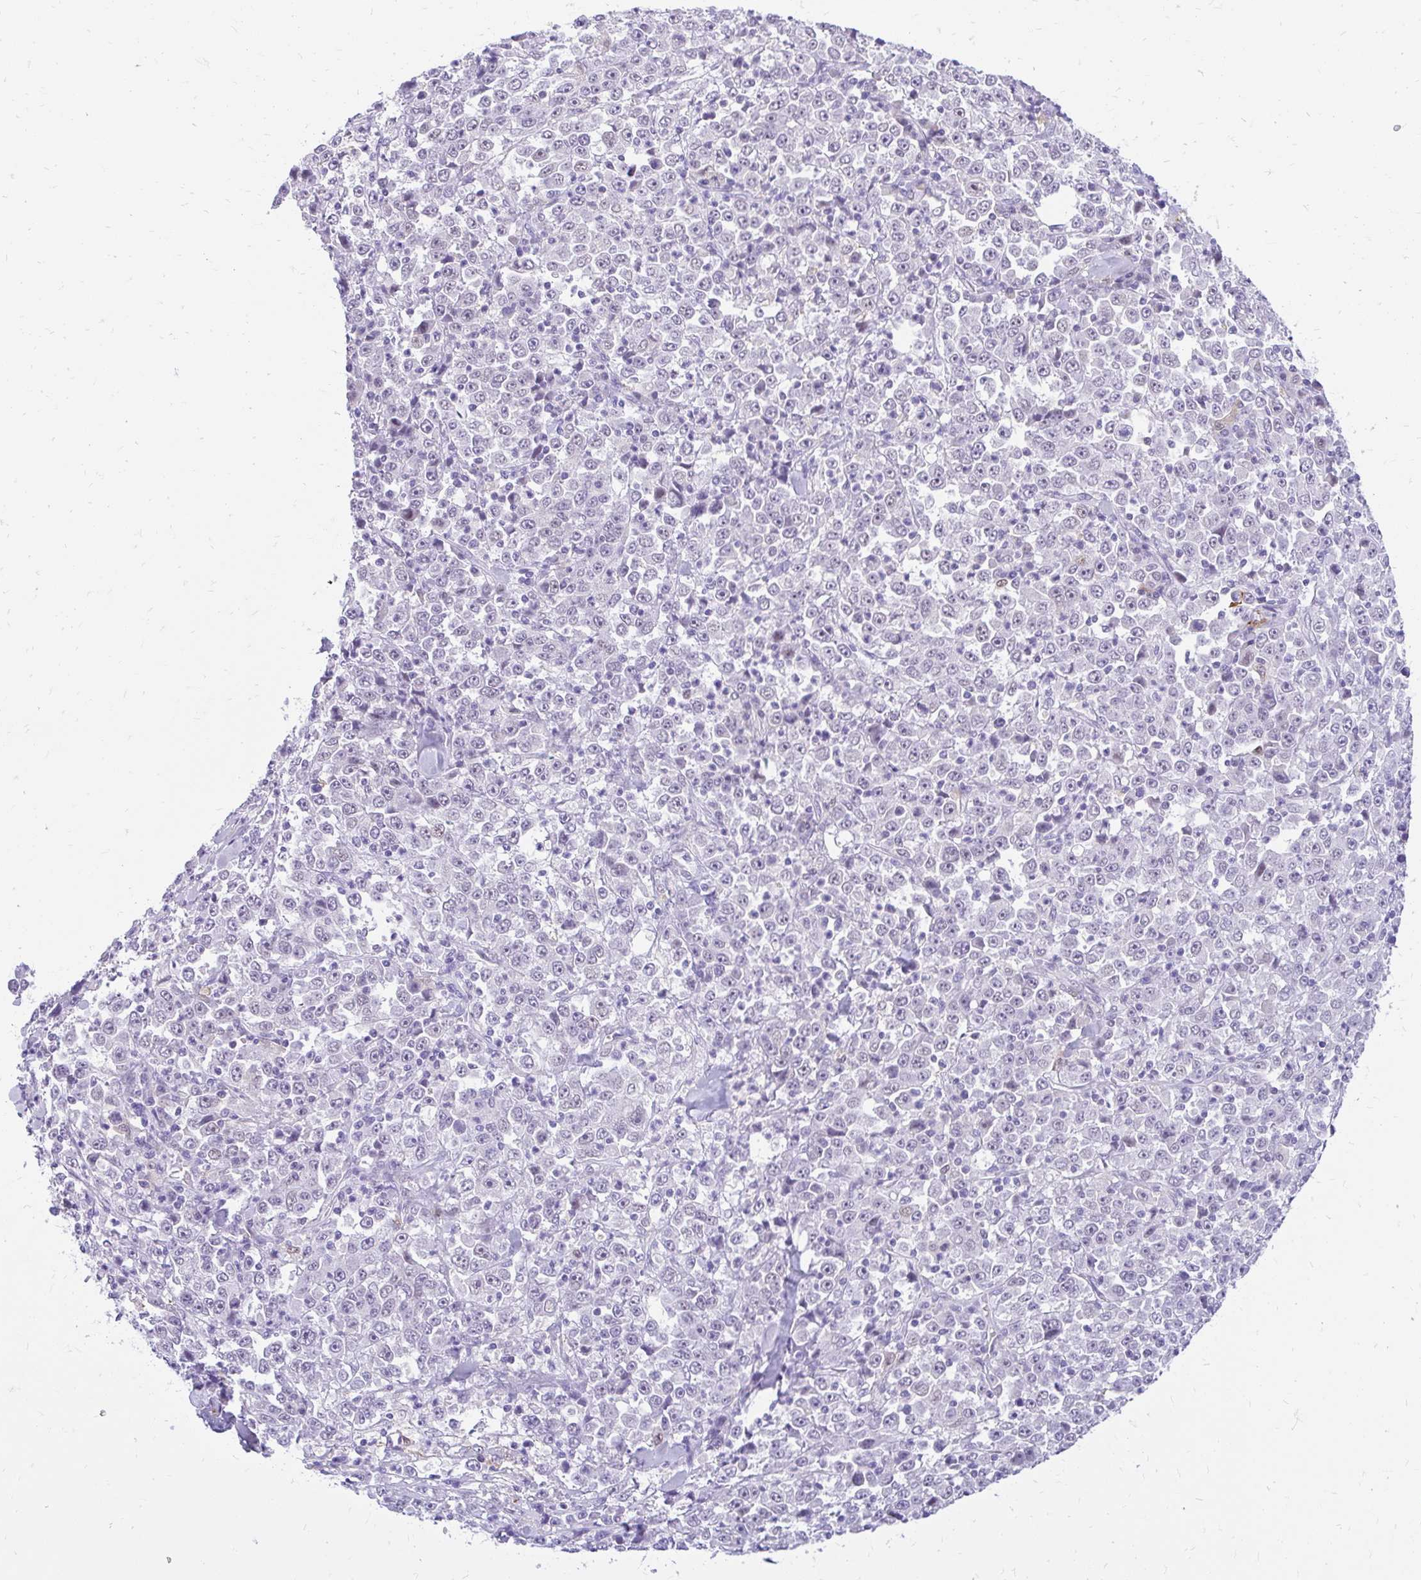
{"staining": {"intensity": "negative", "quantity": "none", "location": "none"}, "tissue": "stomach cancer", "cell_type": "Tumor cells", "image_type": "cancer", "snomed": [{"axis": "morphology", "description": "Normal tissue, NOS"}, {"axis": "morphology", "description": "Adenocarcinoma, NOS"}, {"axis": "topography", "description": "Stomach, upper"}, {"axis": "topography", "description": "Stomach"}], "caption": "The immunohistochemistry histopathology image has no significant staining in tumor cells of stomach adenocarcinoma tissue. Brightfield microscopy of IHC stained with DAB (brown) and hematoxylin (blue), captured at high magnification.", "gene": "GLB1L2", "patient": {"sex": "male", "age": 59}}